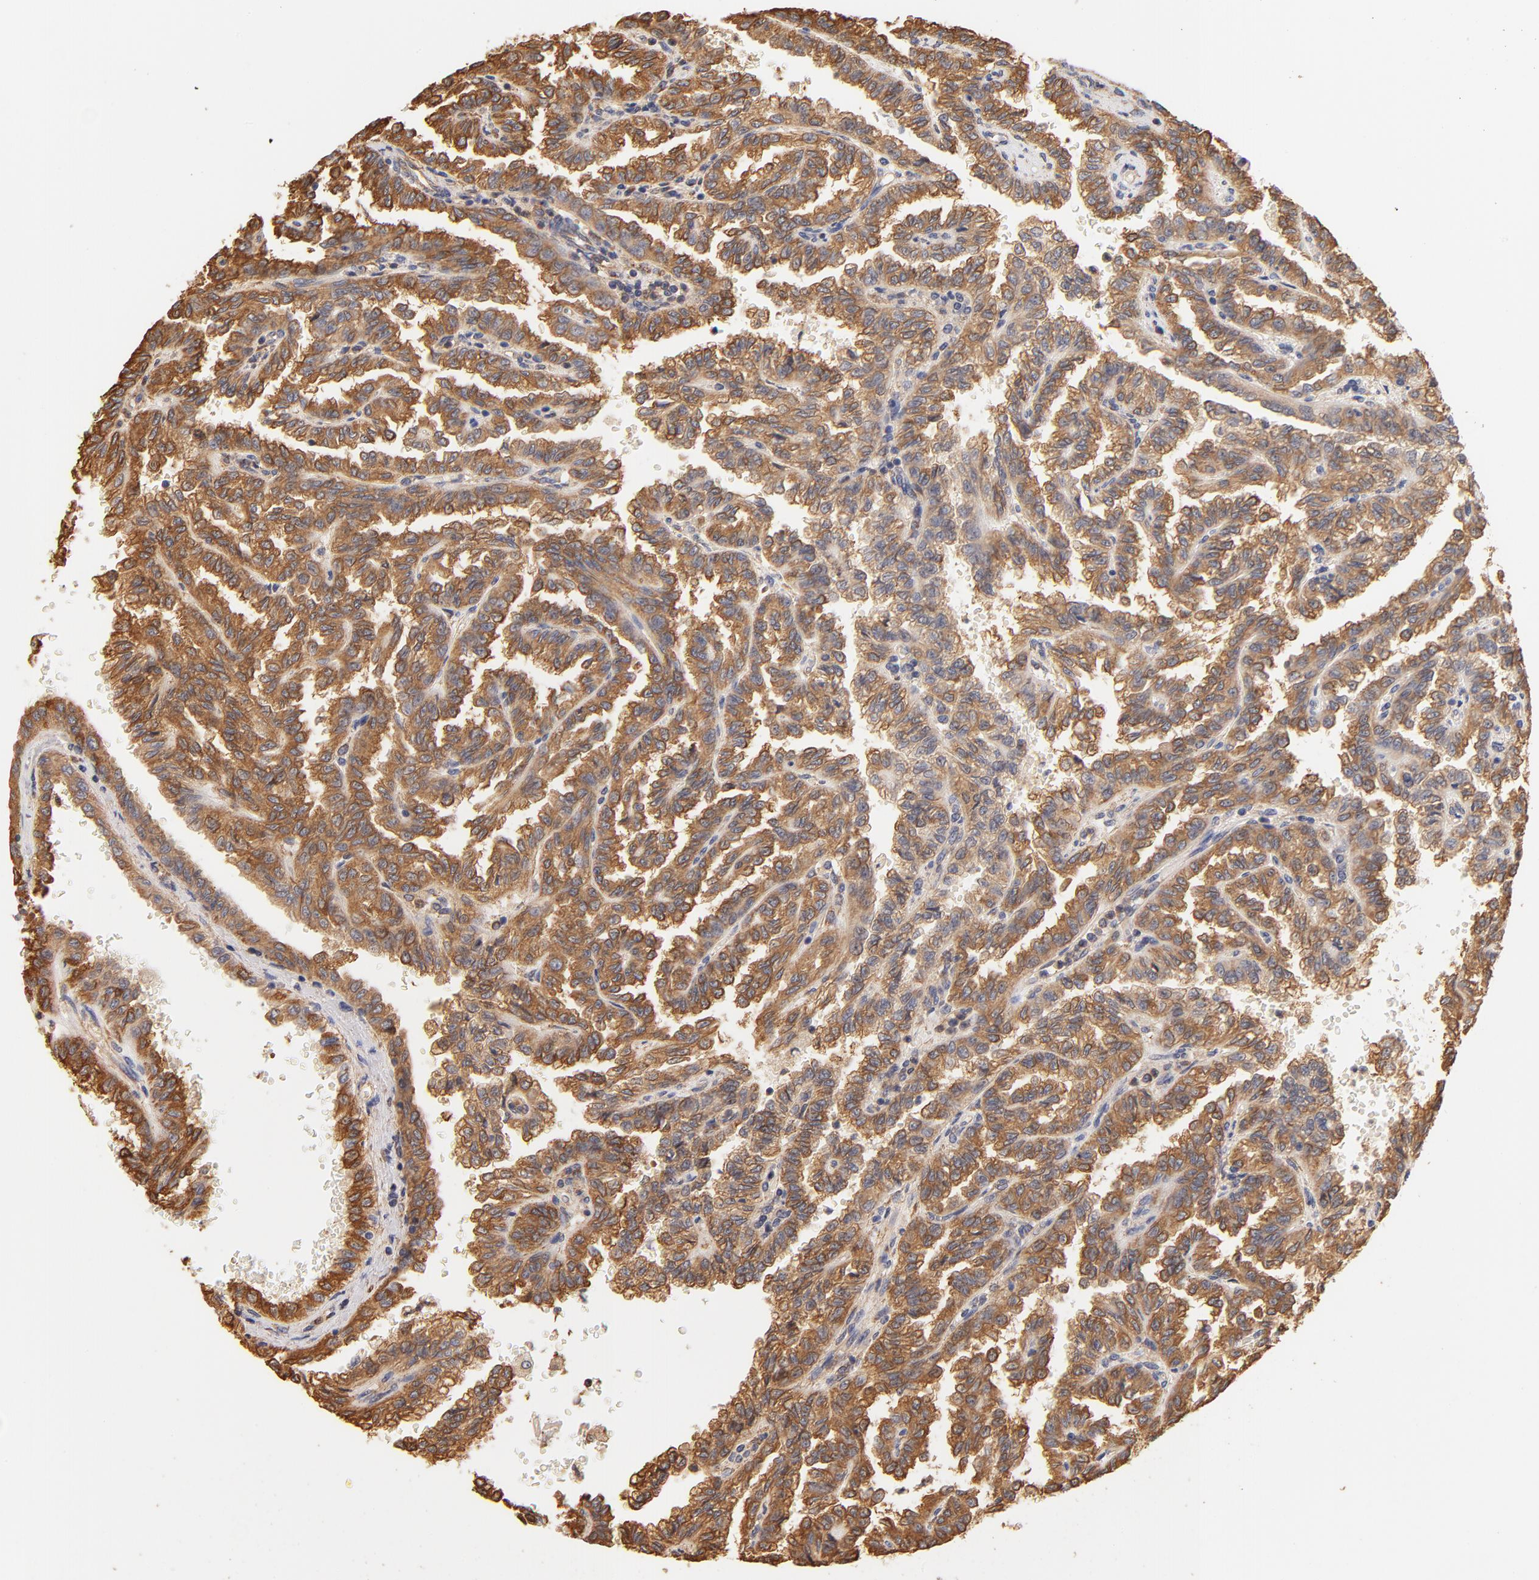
{"staining": {"intensity": "moderate", "quantity": ">75%", "location": "cytoplasmic/membranous"}, "tissue": "renal cancer", "cell_type": "Tumor cells", "image_type": "cancer", "snomed": [{"axis": "morphology", "description": "Inflammation, NOS"}, {"axis": "morphology", "description": "Adenocarcinoma, NOS"}, {"axis": "topography", "description": "Kidney"}], "caption": "Immunohistochemistry (DAB) staining of human renal cancer shows moderate cytoplasmic/membranous protein positivity in approximately >75% of tumor cells.", "gene": "FCMR", "patient": {"sex": "male", "age": 68}}